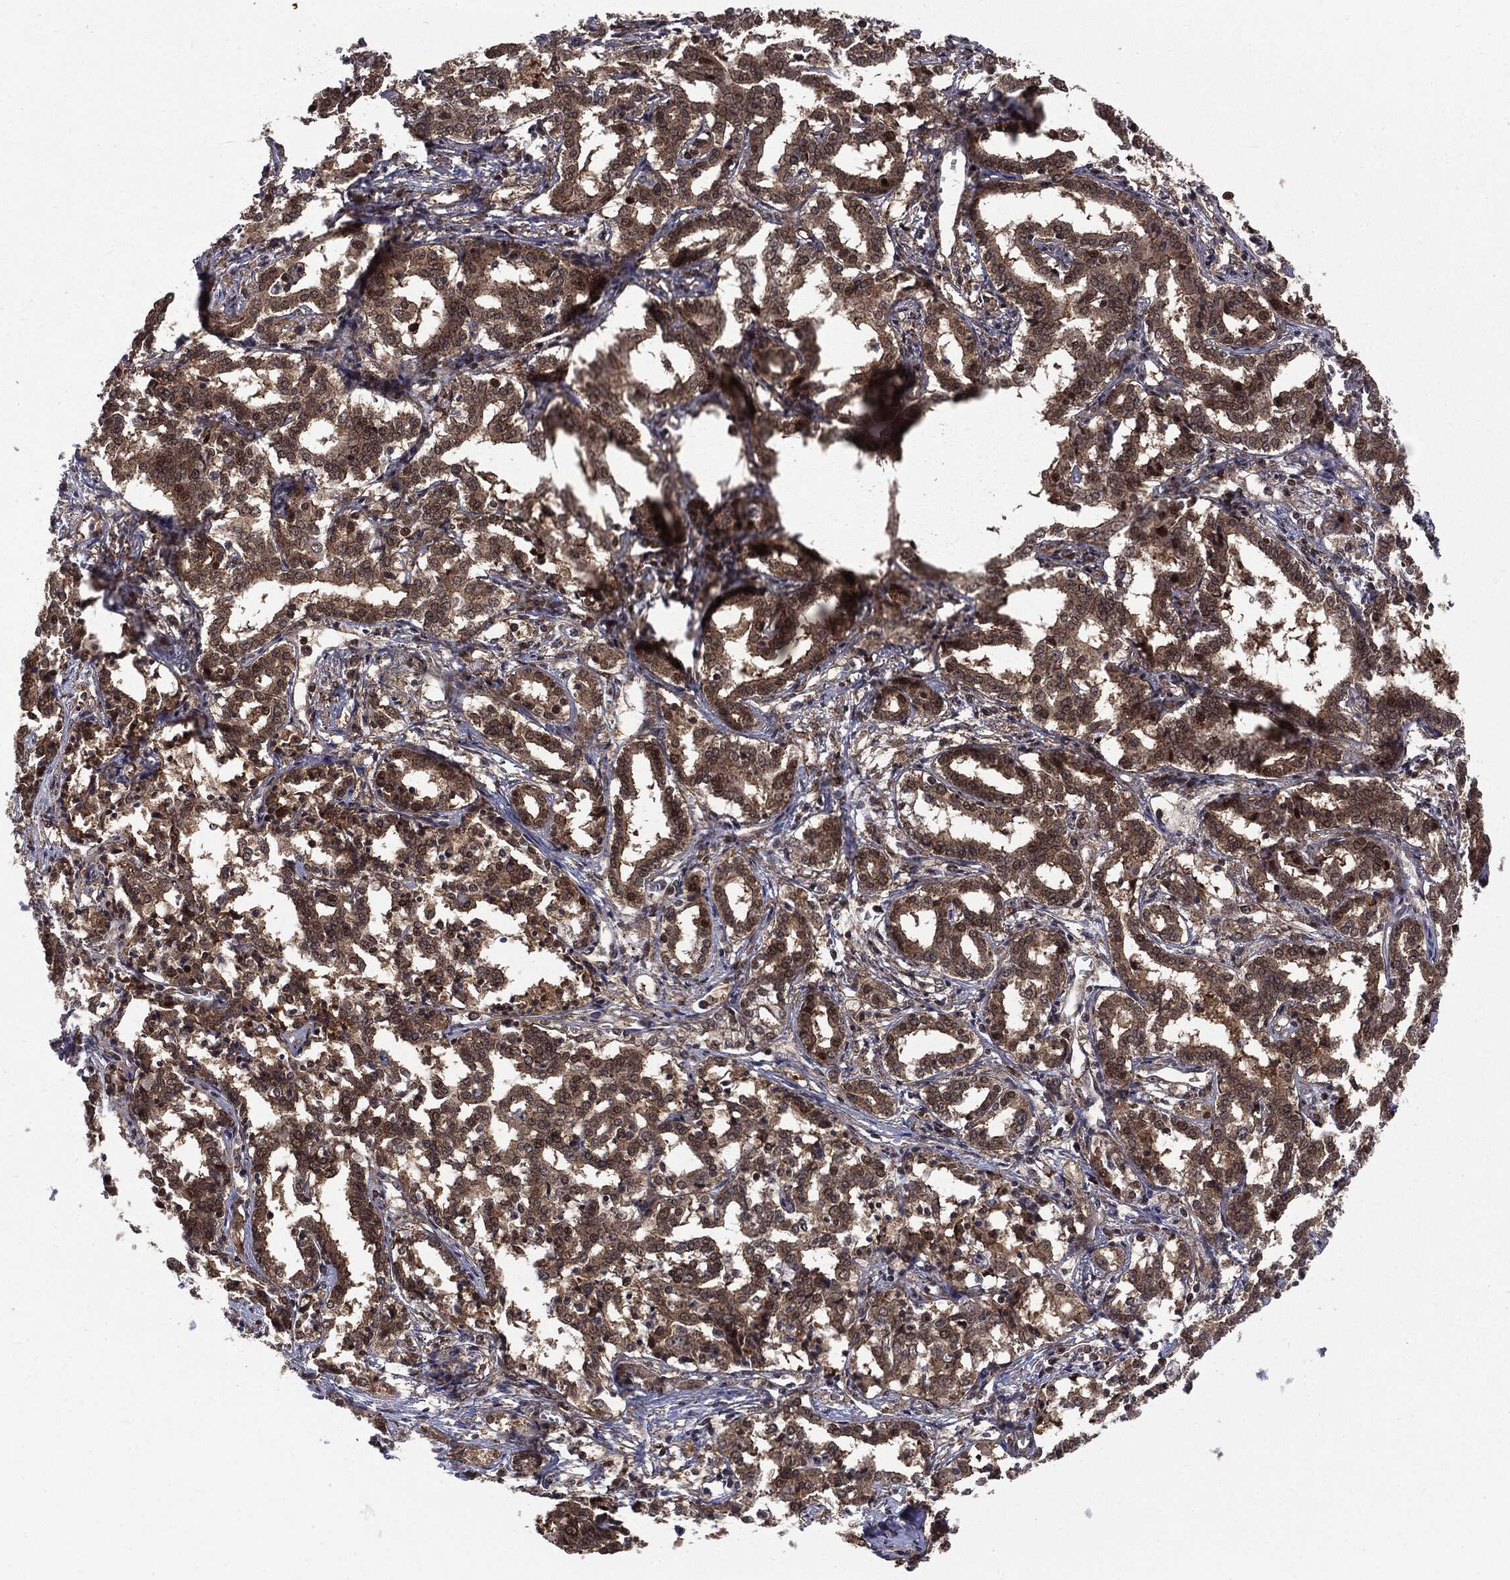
{"staining": {"intensity": "weak", "quantity": ">75%", "location": "cytoplasmic/membranous"}, "tissue": "liver cancer", "cell_type": "Tumor cells", "image_type": "cancer", "snomed": [{"axis": "morphology", "description": "Cholangiocarcinoma"}, {"axis": "topography", "description": "Liver"}], "caption": "The immunohistochemical stain labels weak cytoplasmic/membranous staining in tumor cells of liver cancer (cholangiocarcinoma) tissue.", "gene": "PTPA", "patient": {"sex": "female", "age": 47}}